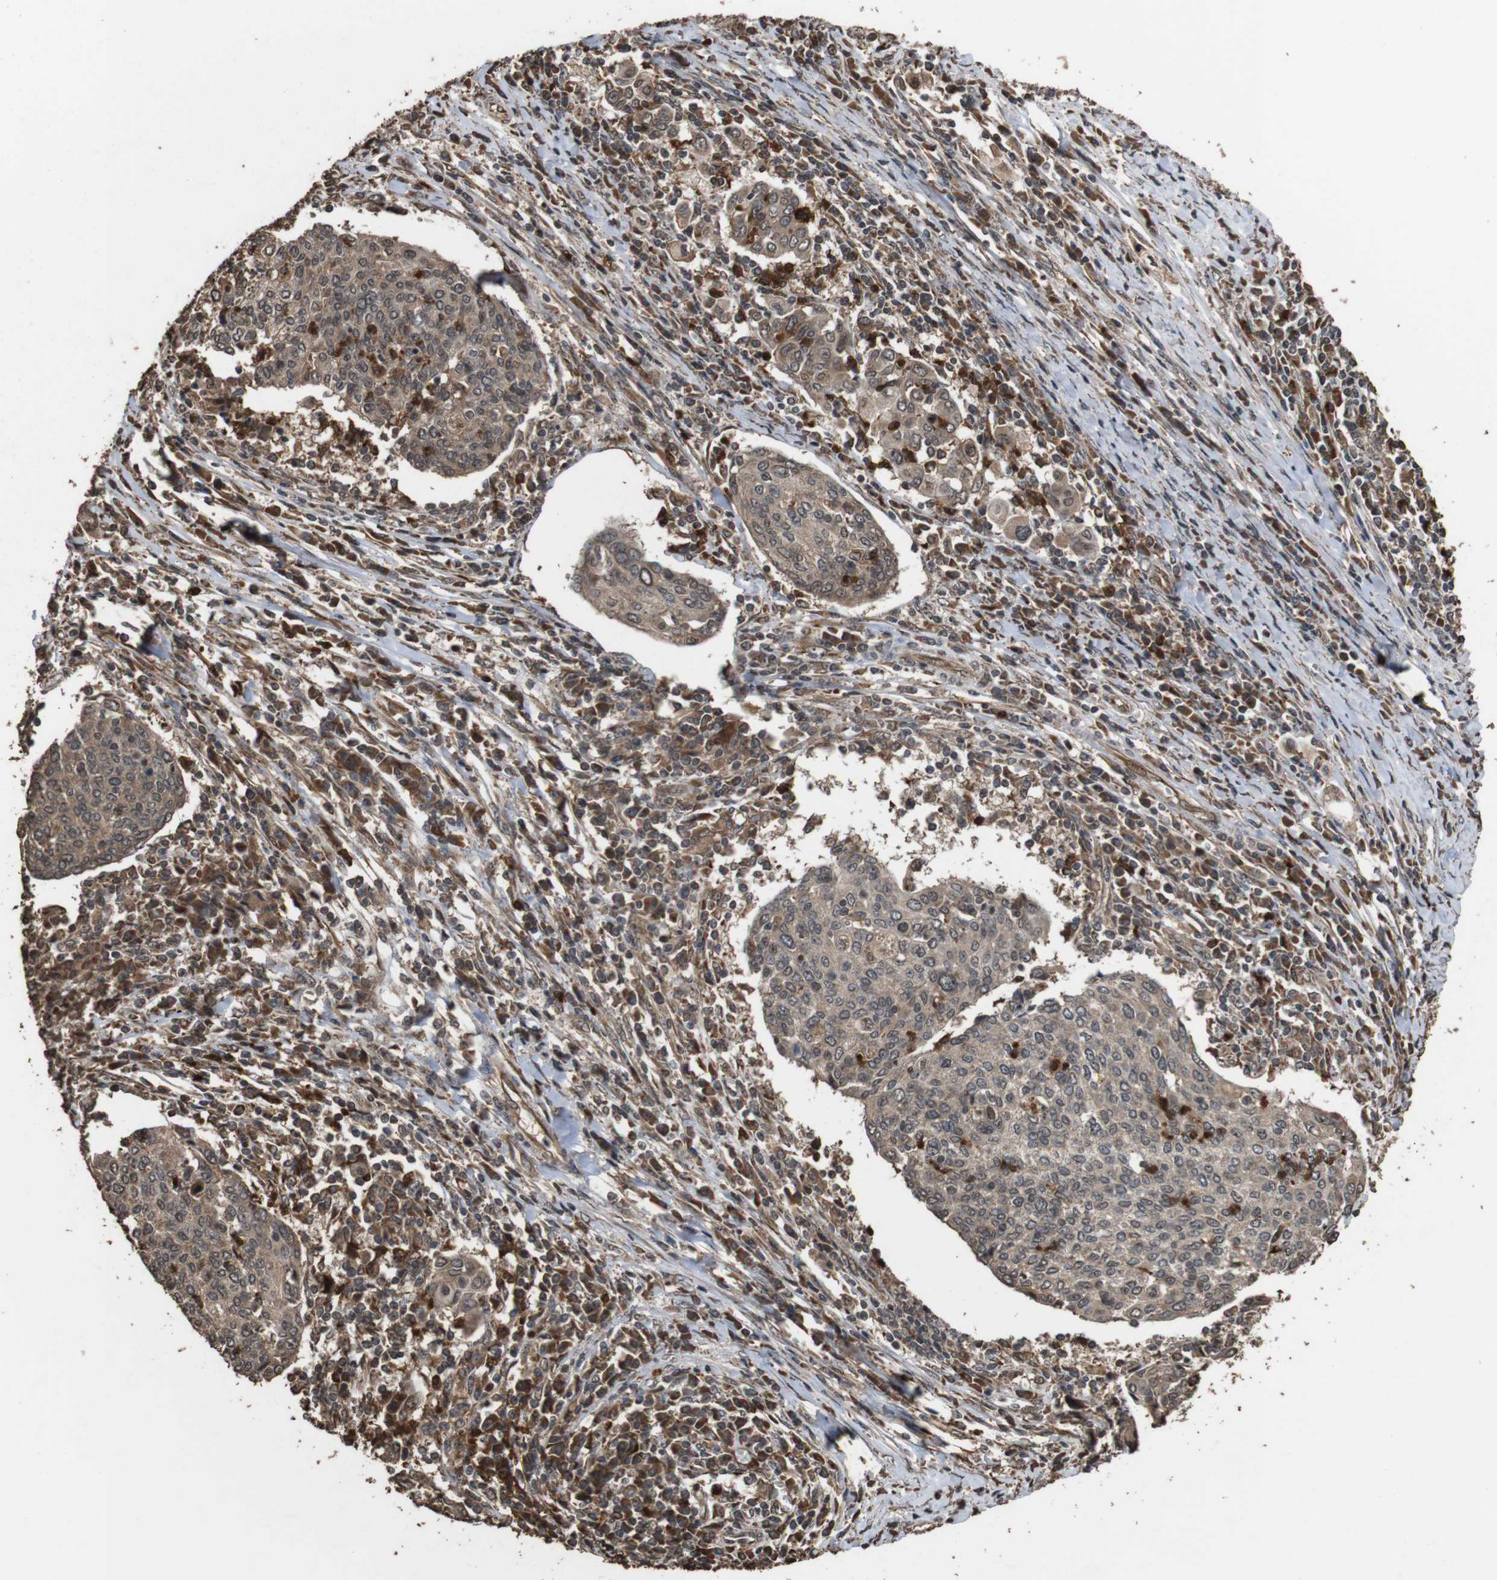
{"staining": {"intensity": "weak", "quantity": ">75%", "location": "cytoplasmic/membranous"}, "tissue": "cervical cancer", "cell_type": "Tumor cells", "image_type": "cancer", "snomed": [{"axis": "morphology", "description": "Squamous cell carcinoma, NOS"}, {"axis": "topography", "description": "Cervix"}], "caption": "Brown immunohistochemical staining in human cervical cancer shows weak cytoplasmic/membranous positivity in about >75% of tumor cells.", "gene": "RRAS2", "patient": {"sex": "female", "age": 40}}